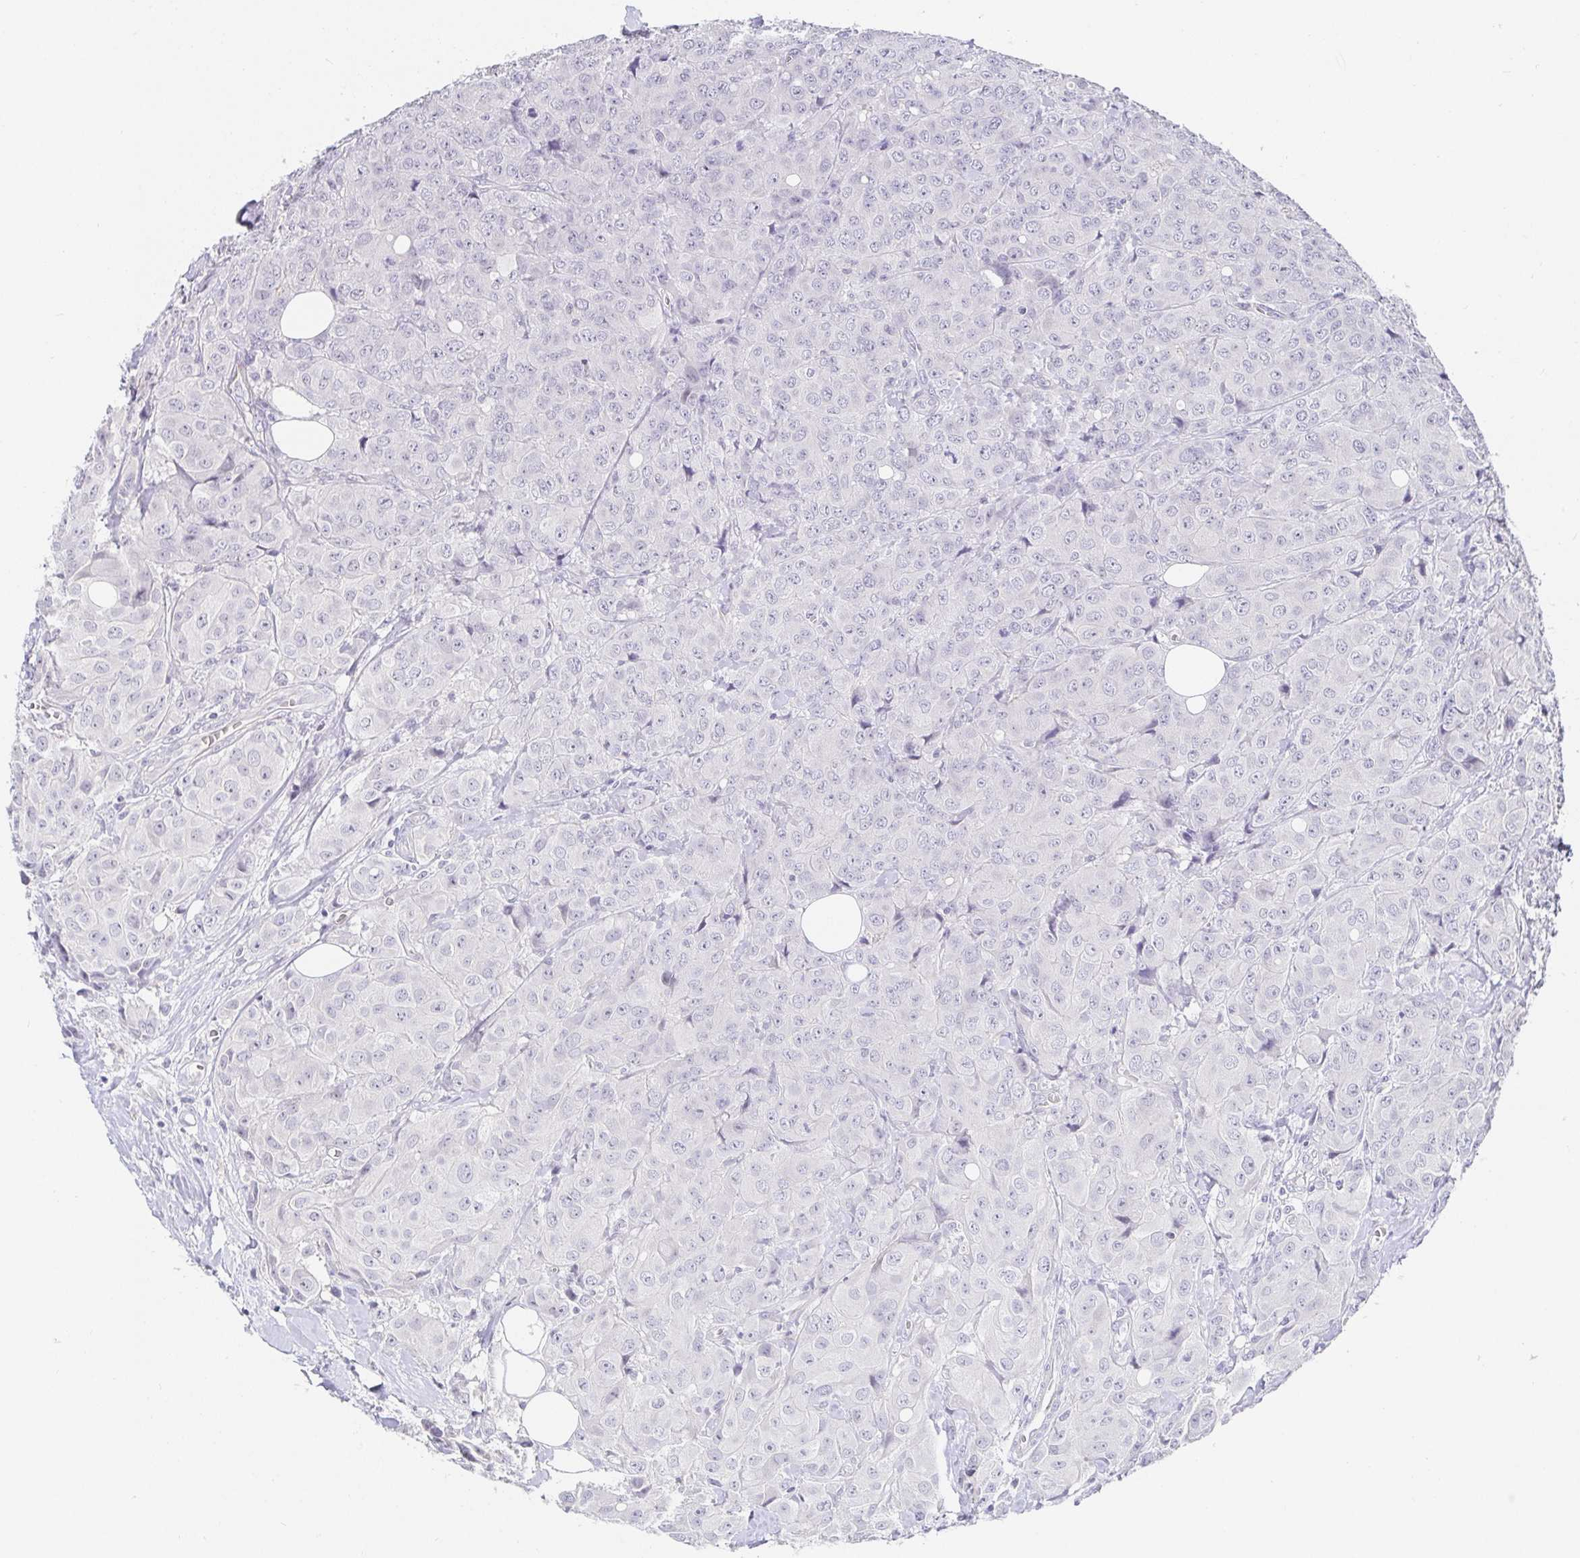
{"staining": {"intensity": "negative", "quantity": "none", "location": "none"}, "tissue": "breast cancer", "cell_type": "Tumor cells", "image_type": "cancer", "snomed": [{"axis": "morphology", "description": "Duct carcinoma"}, {"axis": "topography", "description": "Breast"}], "caption": "There is no significant positivity in tumor cells of breast invasive ductal carcinoma.", "gene": "PDX1", "patient": {"sex": "female", "age": 43}}